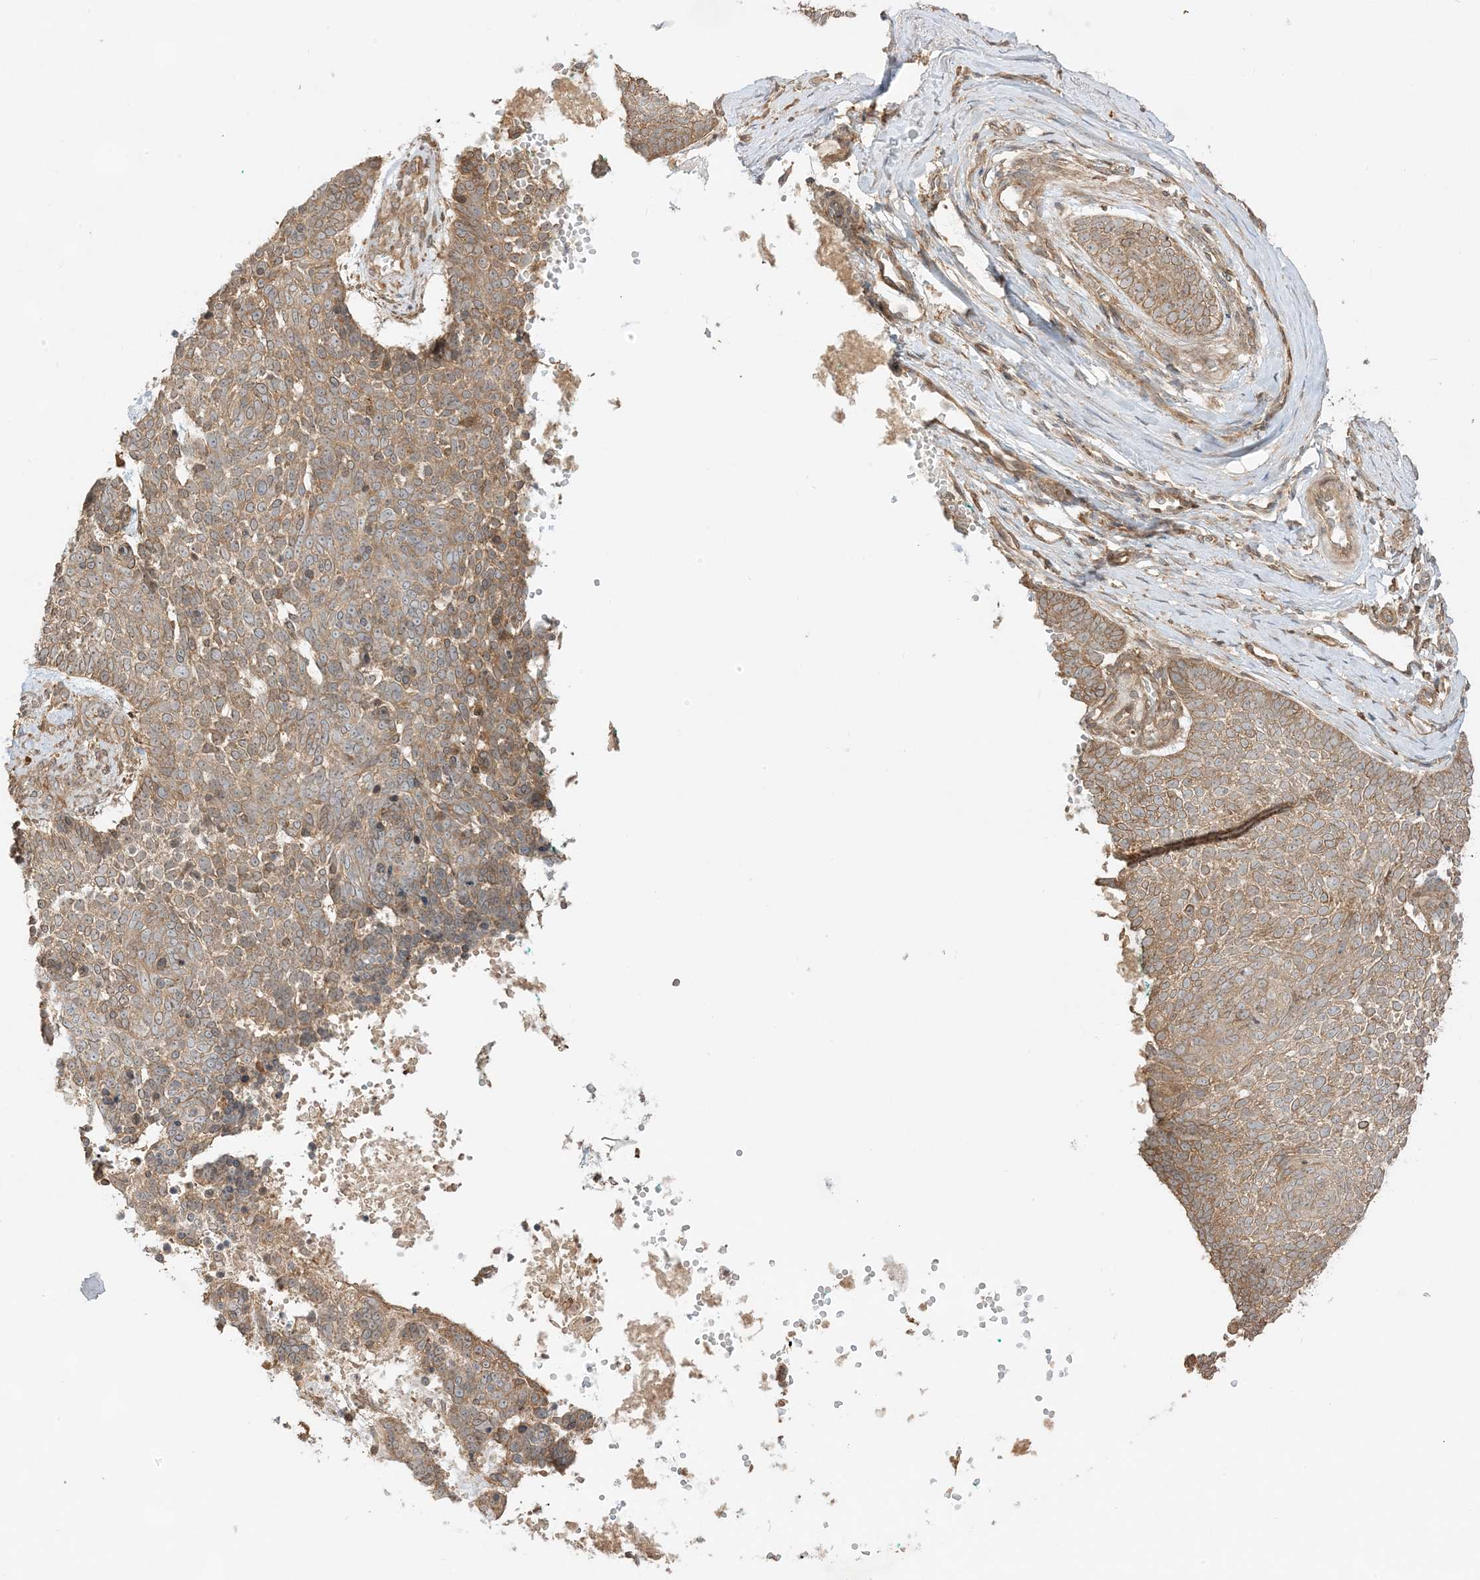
{"staining": {"intensity": "moderate", "quantity": ">75%", "location": "cytoplasmic/membranous"}, "tissue": "skin cancer", "cell_type": "Tumor cells", "image_type": "cancer", "snomed": [{"axis": "morphology", "description": "Basal cell carcinoma"}, {"axis": "topography", "description": "Skin"}], "caption": "Skin cancer (basal cell carcinoma) stained for a protein (brown) demonstrates moderate cytoplasmic/membranous positive expression in about >75% of tumor cells.", "gene": "SCARF2", "patient": {"sex": "female", "age": 81}}